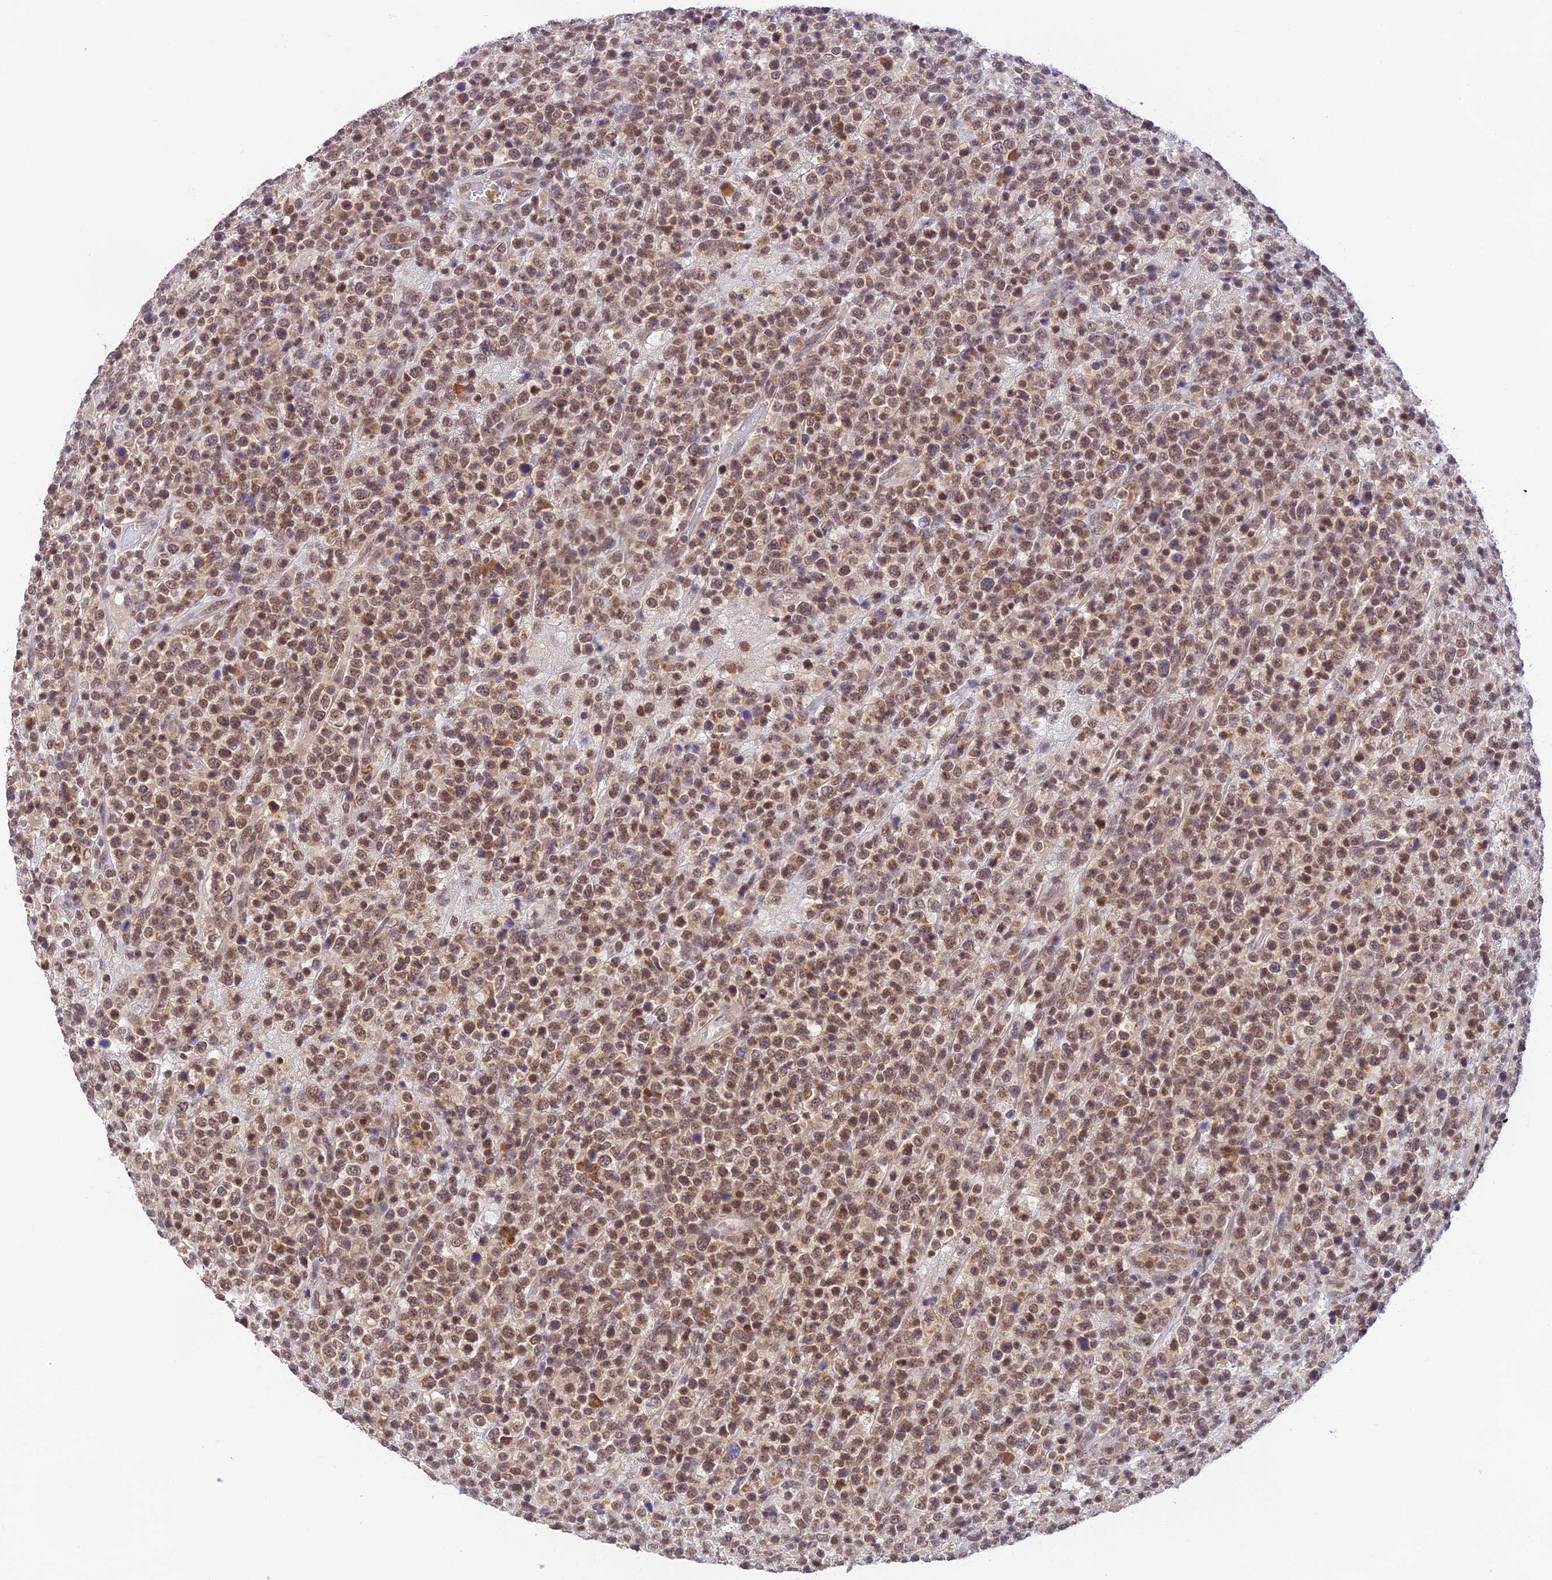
{"staining": {"intensity": "weak", "quantity": ">75%", "location": "cytoplasmic/membranous,nuclear"}, "tissue": "lymphoma", "cell_type": "Tumor cells", "image_type": "cancer", "snomed": [{"axis": "morphology", "description": "Malignant lymphoma, non-Hodgkin's type, High grade"}, {"axis": "topography", "description": "Colon"}], "caption": "An immunohistochemistry micrograph of neoplastic tissue is shown. Protein staining in brown labels weak cytoplasmic/membranous and nuclear positivity in malignant lymphoma, non-Hodgkin's type (high-grade) within tumor cells.", "gene": "PEX16", "patient": {"sex": "female", "age": 53}}